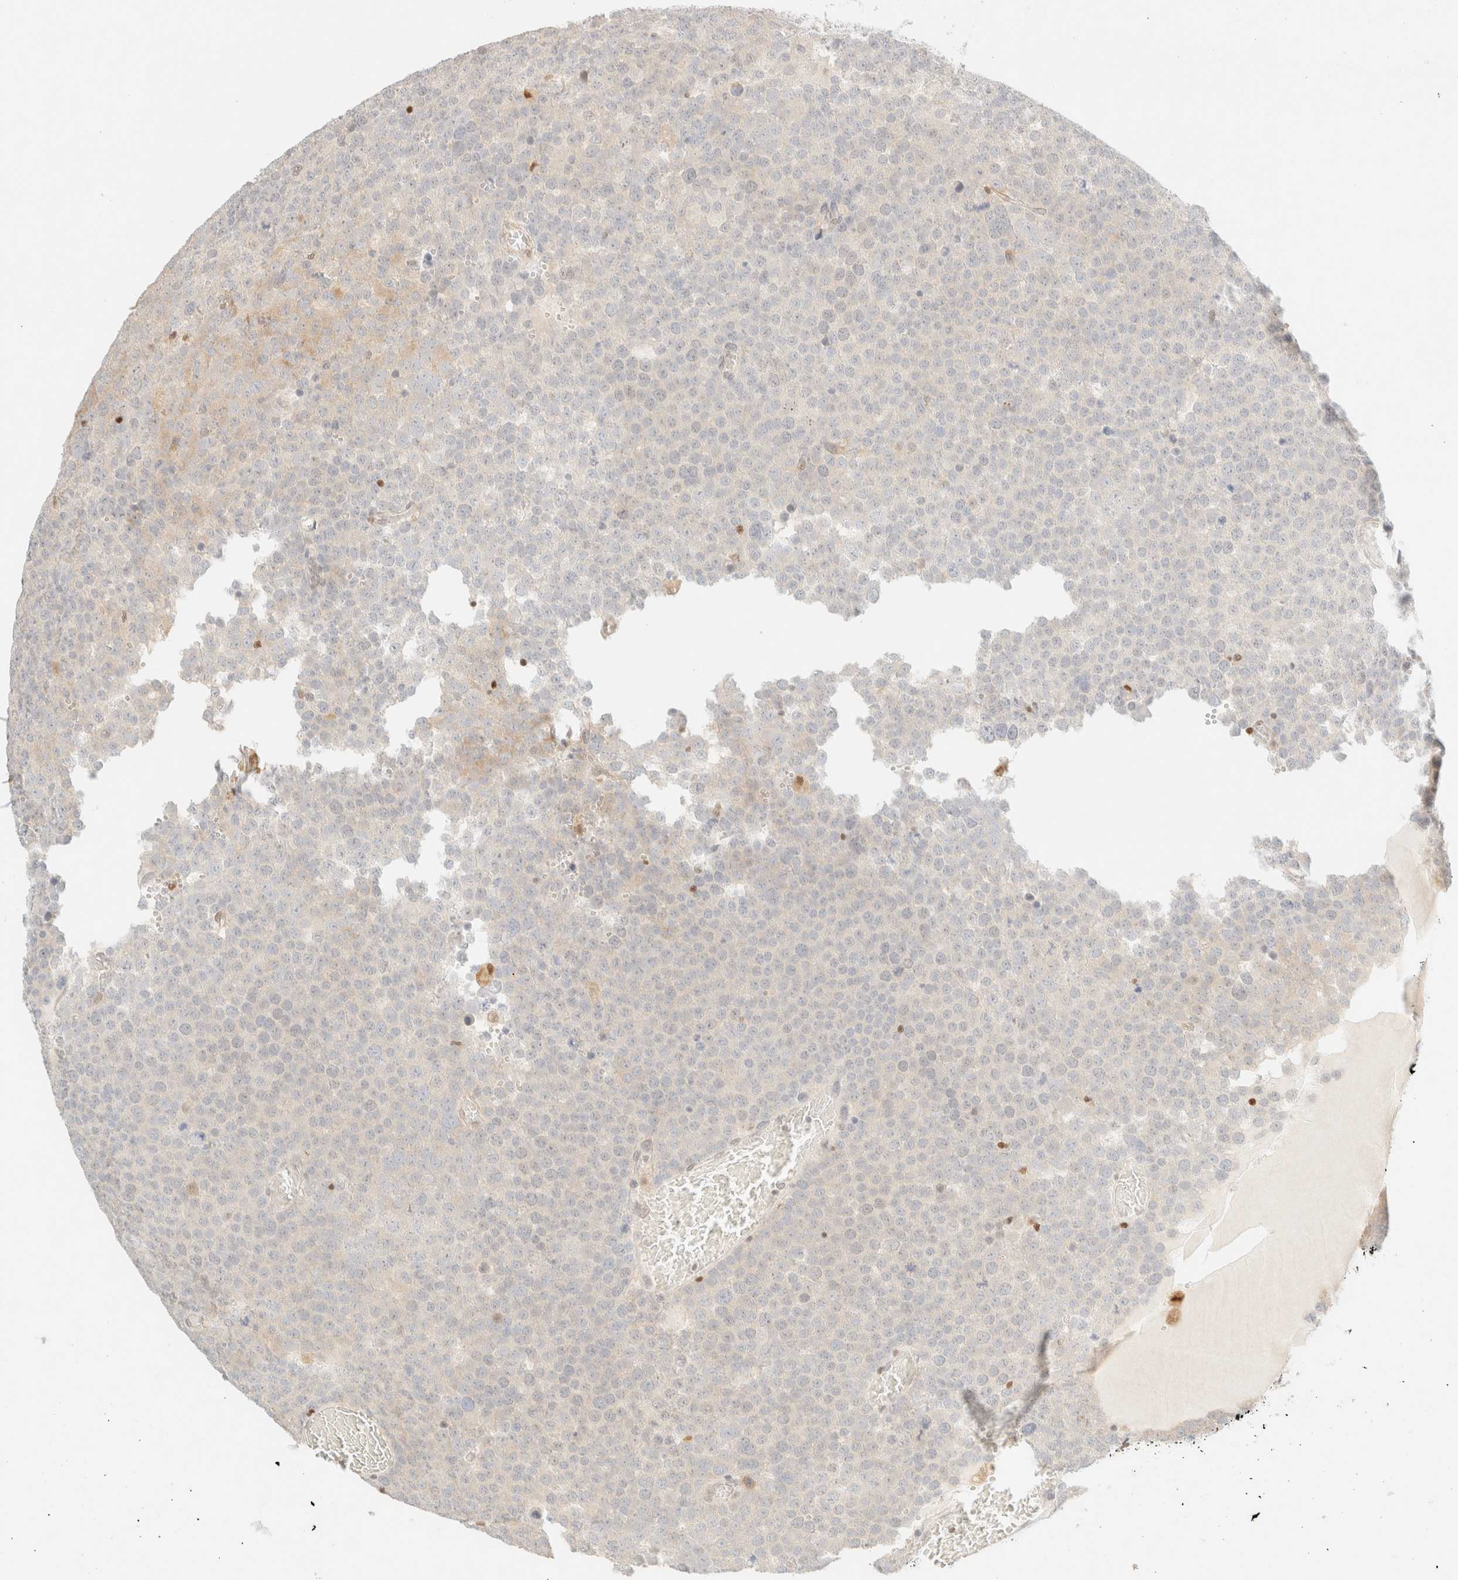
{"staining": {"intensity": "negative", "quantity": "none", "location": "none"}, "tissue": "testis cancer", "cell_type": "Tumor cells", "image_type": "cancer", "snomed": [{"axis": "morphology", "description": "Seminoma, NOS"}, {"axis": "topography", "description": "Testis"}], "caption": "The micrograph reveals no significant staining in tumor cells of testis cancer (seminoma).", "gene": "TSR1", "patient": {"sex": "male", "age": 71}}